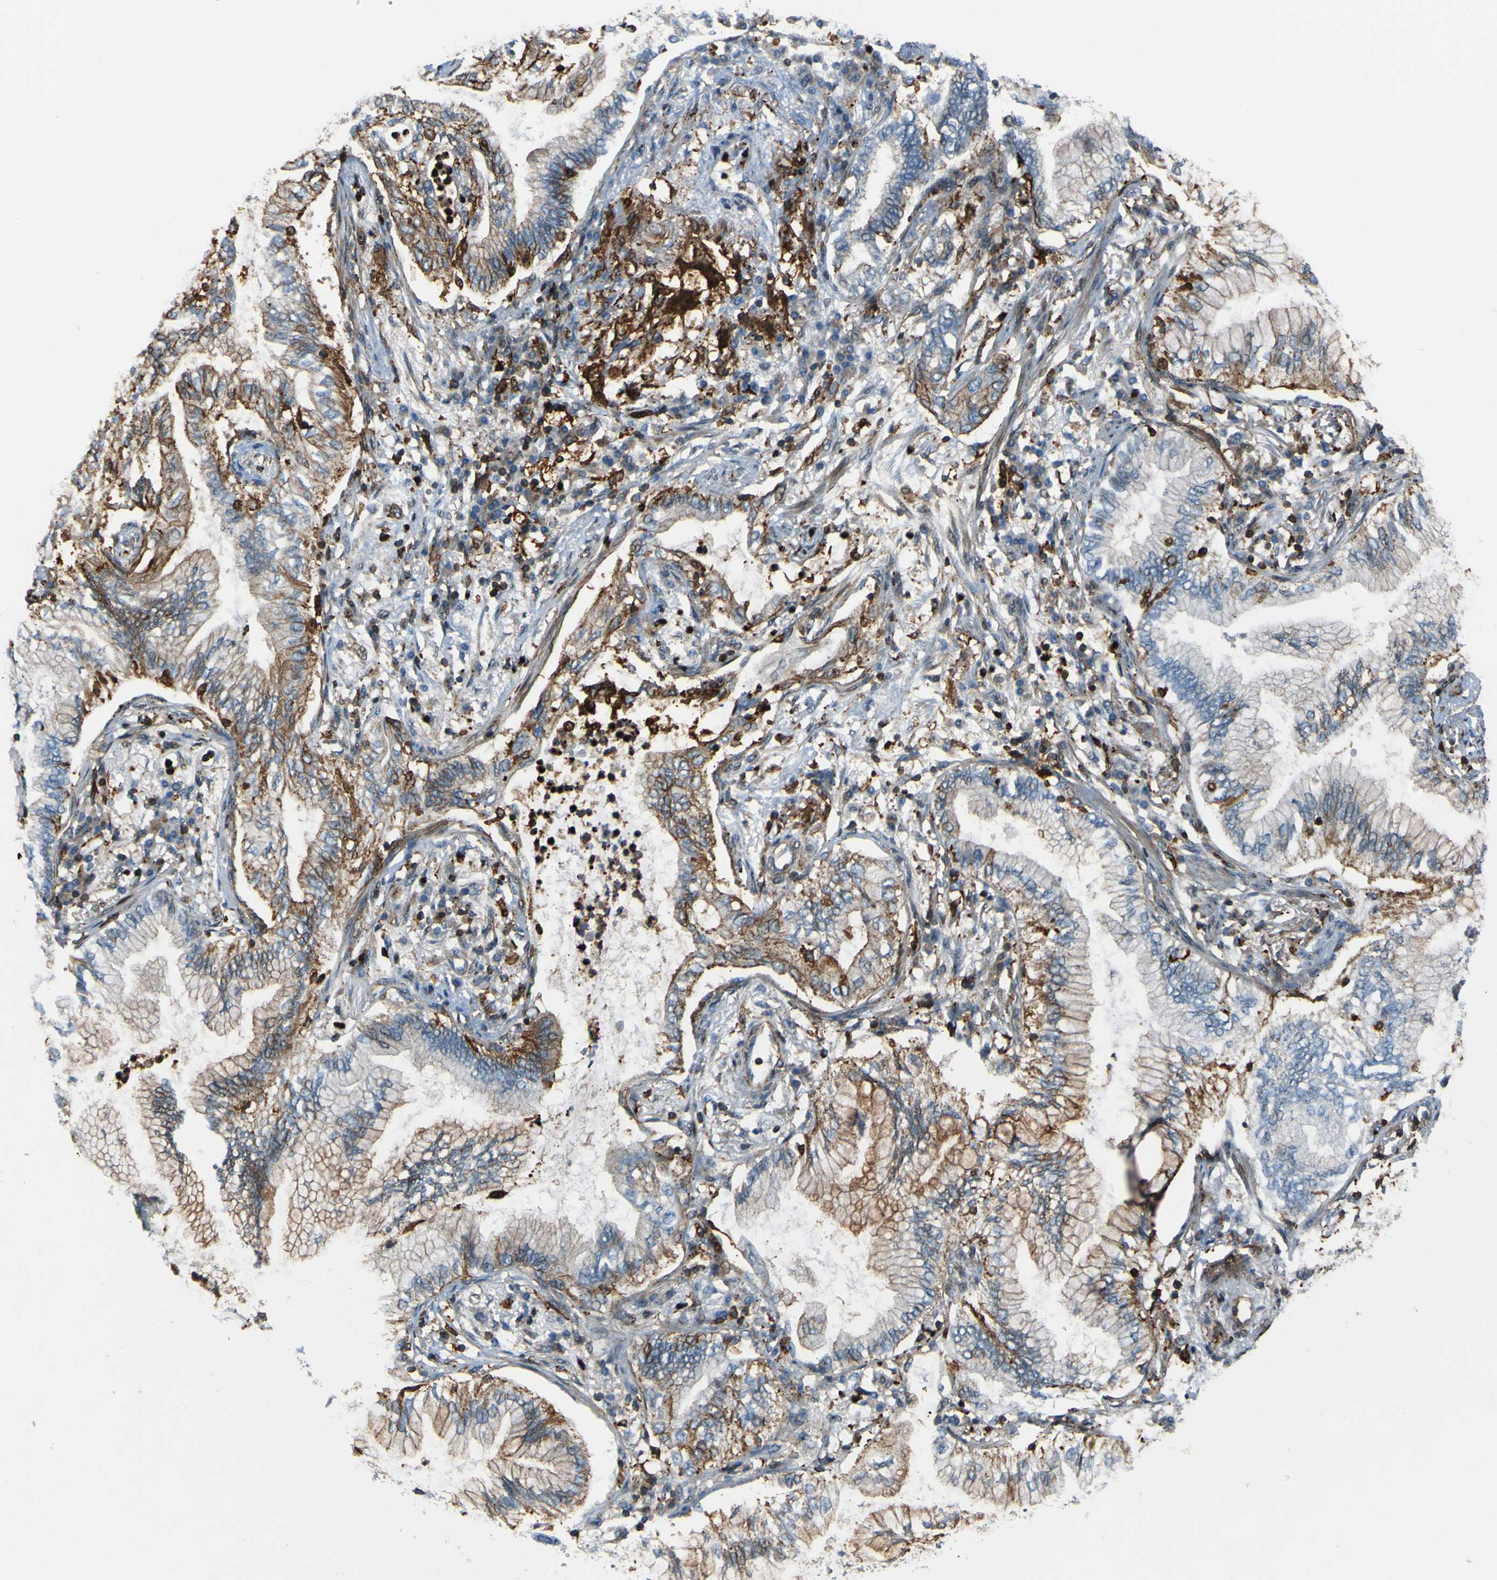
{"staining": {"intensity": "moderate", "quantity": "25%-75%", "location": "cytoplasmic/membranous"}, "tissue": "lung cancer", "cell_type": "Tumor cells", "image_type": "cancer", "snomed": [{"axis": "morphology", "description": "Normal tissue, NOS"}, {"axis": "morphology", "description": "Adenocarcinoma, NOS"}, {"axis": "topography", "description": "Bronchus"}, {"axis": "topography", "description": "Lung"}], "caption": "This is a histology image of immunohistochemistry staining of lung cancer, which shows moderate expression in the cytoplasmic/membranous of tumor cells.", "gene": "PCDHB5", "patient": {"sex": "female", "age": 70}}